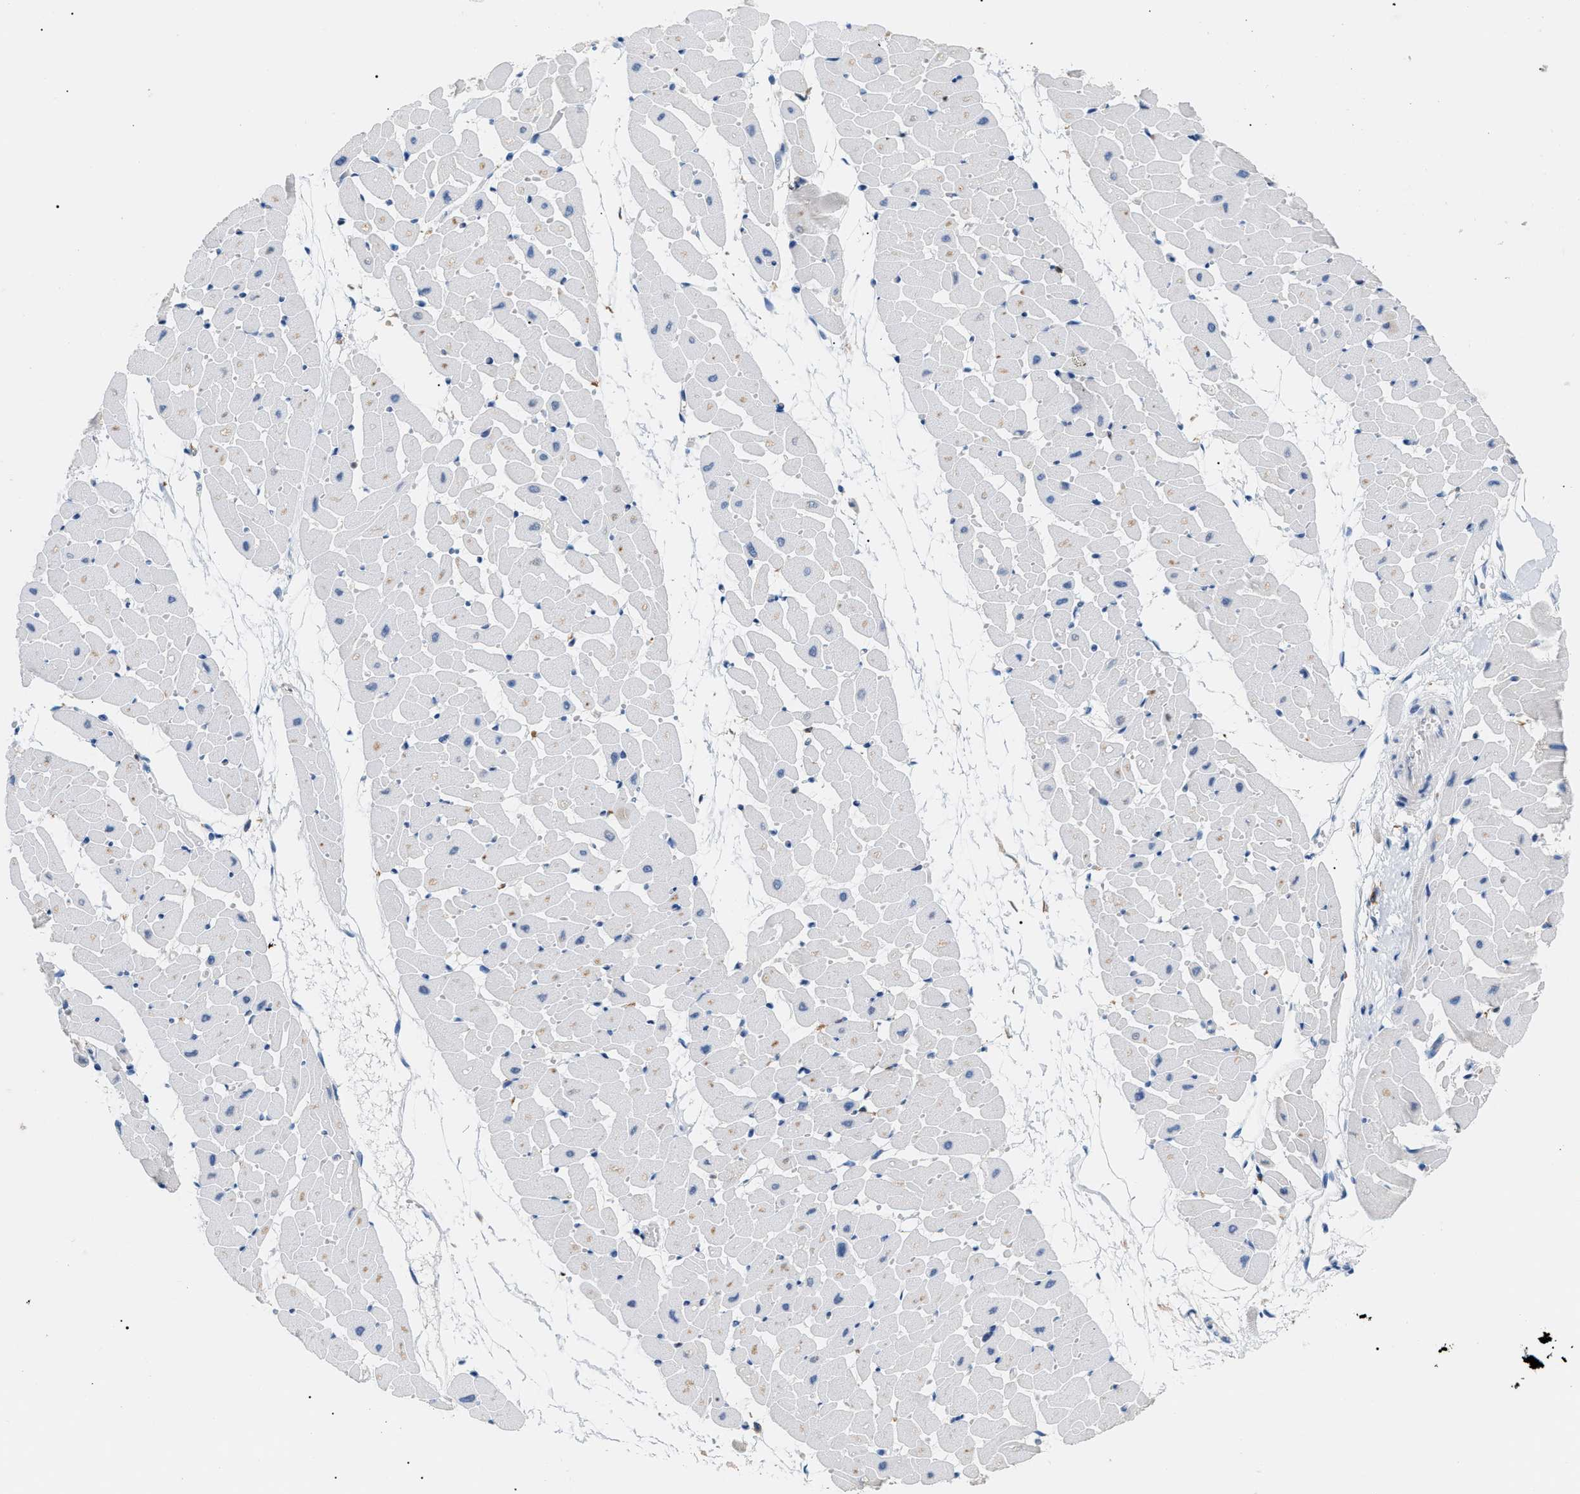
{"staining": {"intensity": "moderate", "quantity": "<25%", "location": "cytoplasmic/membranous"}, "tissue": "heart muscle", "cell_type": "Cardiomyocytes", "image_type": "normal", "snomed": [{"axis": "morphology", "description": "Normal tissue, NOS"}, {"axis": "topography", "description": "Heart"}], "caption": "Immunohistochemical staining of unremarkable human heart muscle exhibits <25% levels of moderate cytoplasmic/membranous protein expression in approximately <25% of cardiomyocytes.", "gene": "INPP5D", "patient": {"sex": "female", "age": 19}}